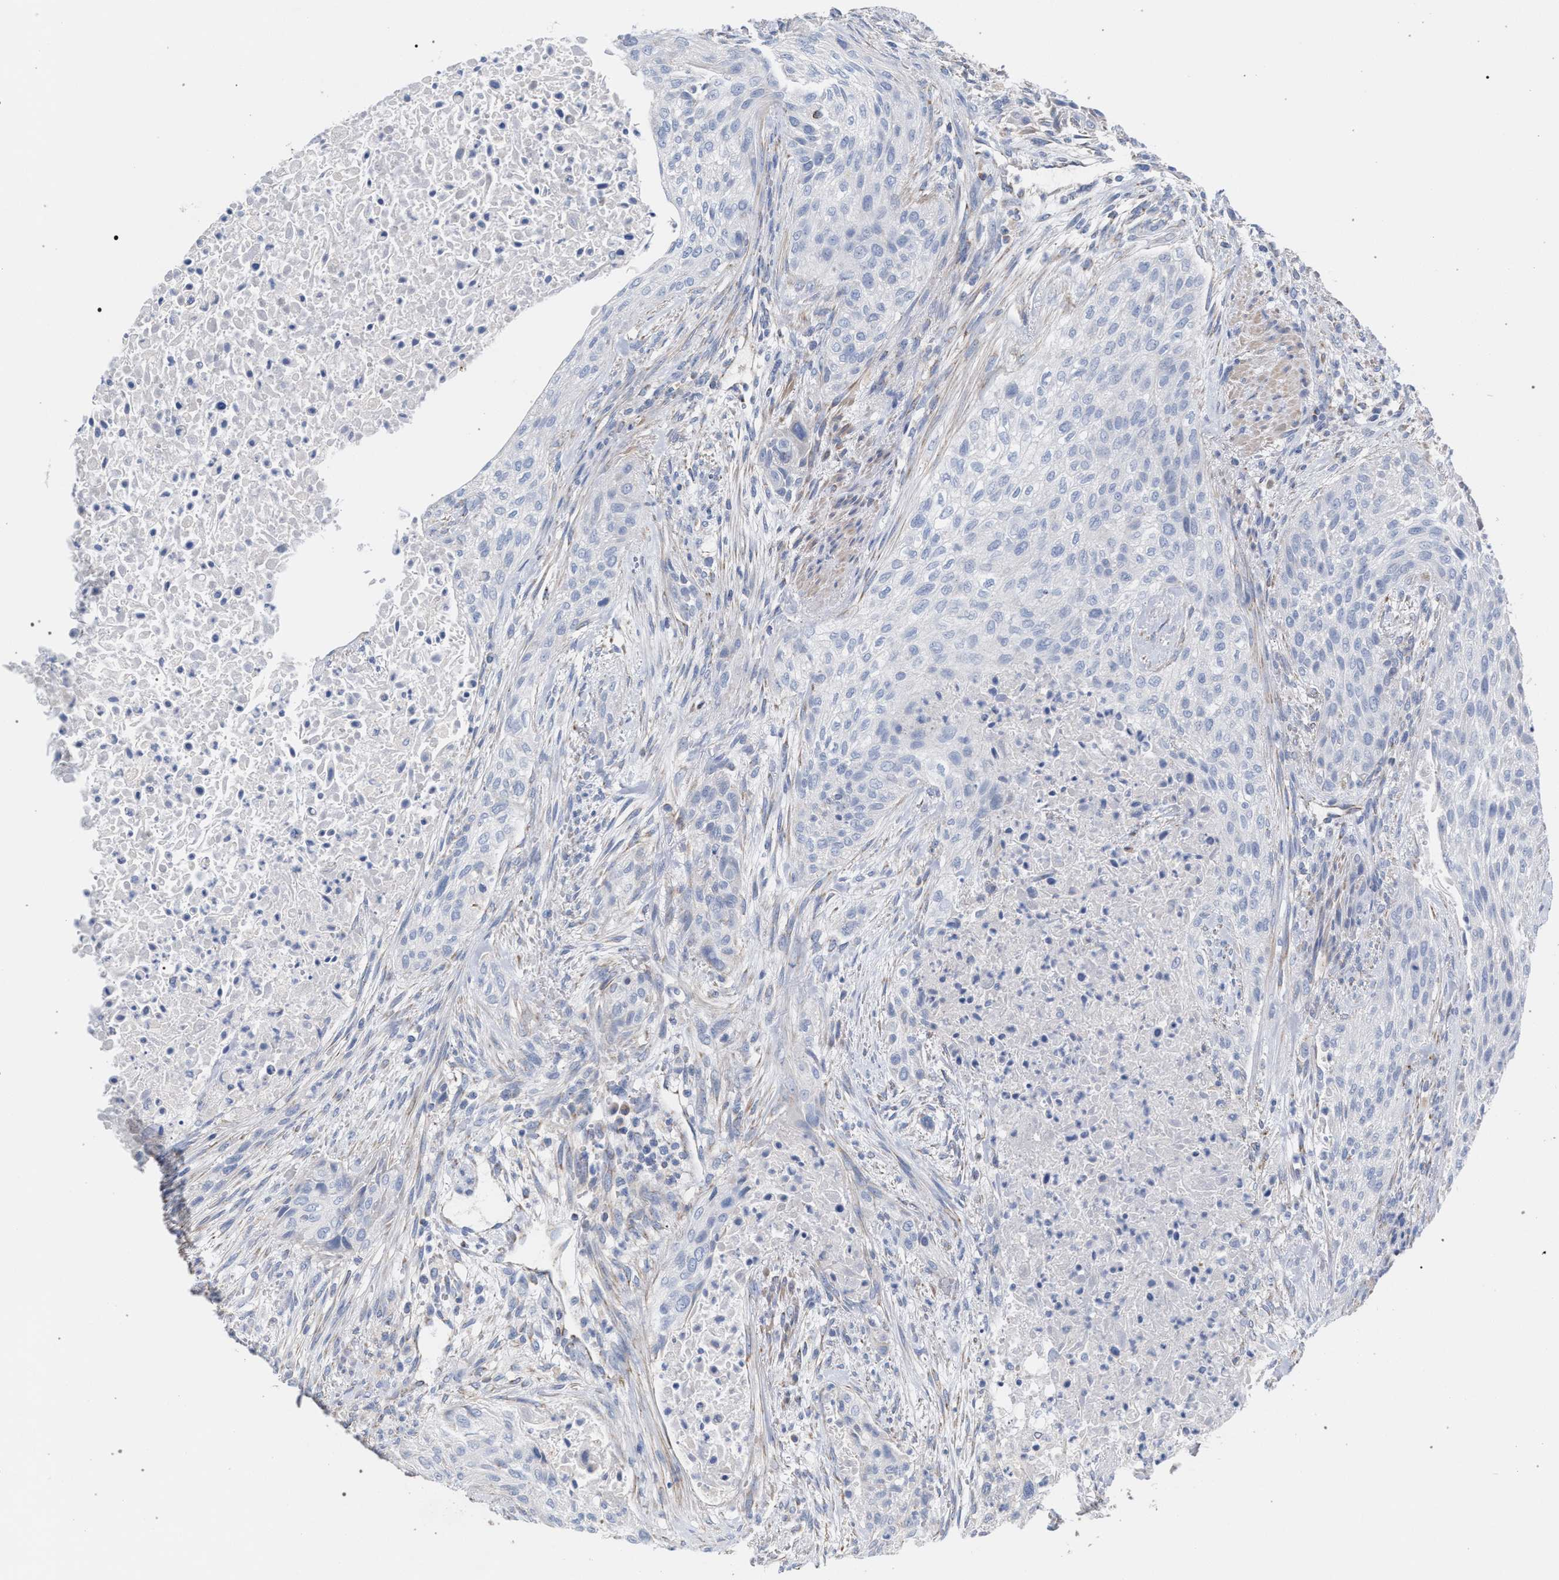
{"staining": {"intensity": "negative", "quantity": "none", "location": "none"}, "tissue": "urothelial cancer", "cell_type": "Tumor cells", "image_type": "cancer", "snomed": [{"axis": "morphology", "description": "Urothelial carcinoma, Low grade"}, {"axis": "morphology", "description": "Urothelial carcinoma, High grade"}, {"axis": "topography", "description": "Urinary bladder"}], "caption": "Human urothelial cancer stained for a protein using immunohistochemistry shows no expression in tumor cells.", "gene": "ECI2", "patient": {"sex": "male", "age": 35}}